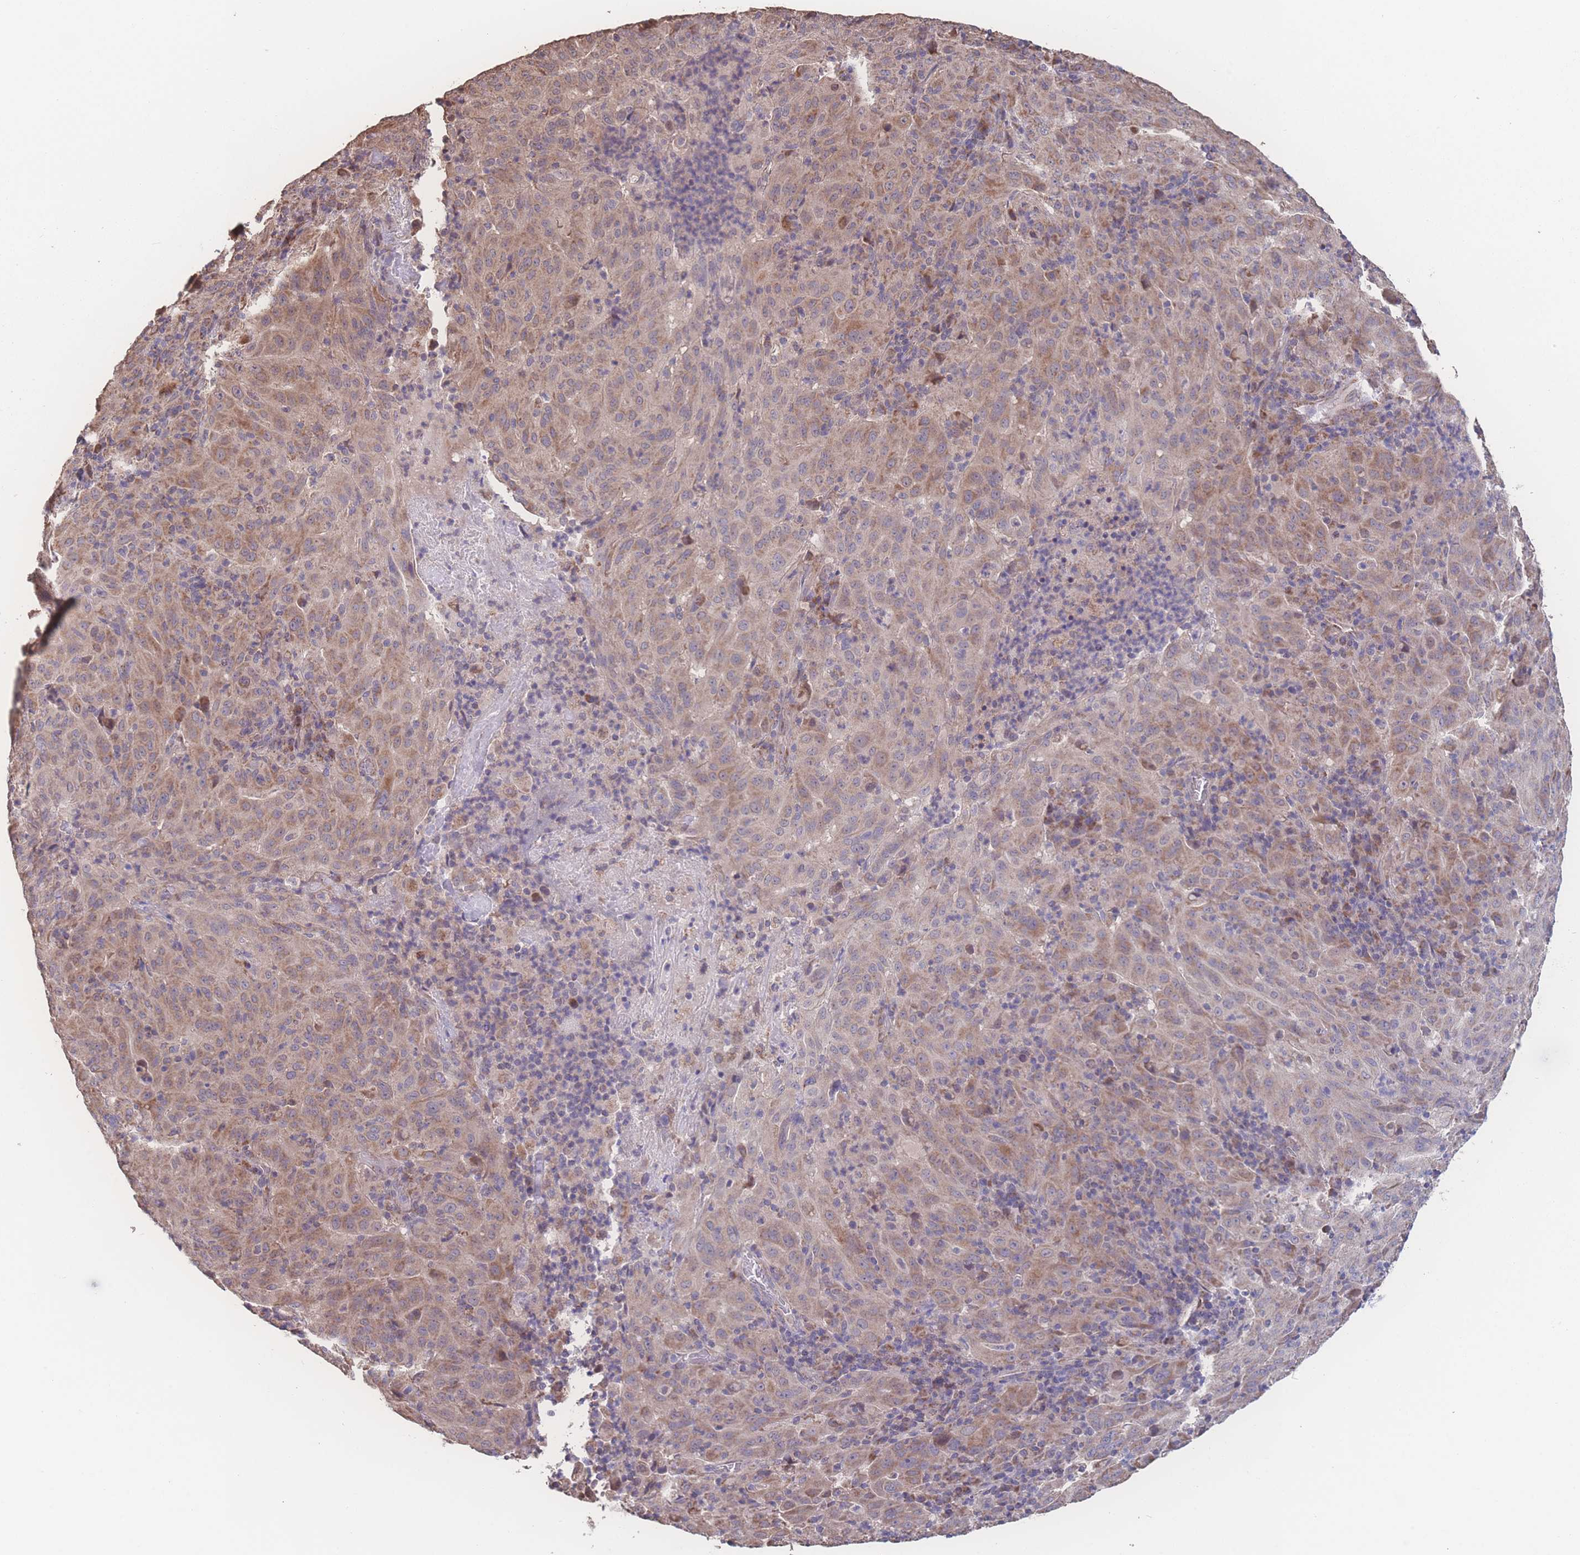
{"staining": {"intensity": "moderate", "quantity": ">75%", "location": "cytoplasmic/membranous"}, "tissue": "pancreatic cancer", "cell_type": "Tumor cells", "image_type": "cancer", "snomed": [{"axis": "morphology", "description": "Adenocarcinoma, NOS"}, {"axis": "topography", "description": "Pancreas"}], "caption": "Pancreatic adenocarcinoma stained for a protein (brown) displays moderate cytoplasmic/membranous positive staining in about >75% of tumor cells.", "gene": "SGSM3", "patient": {"sex": "male", "age": 63}}